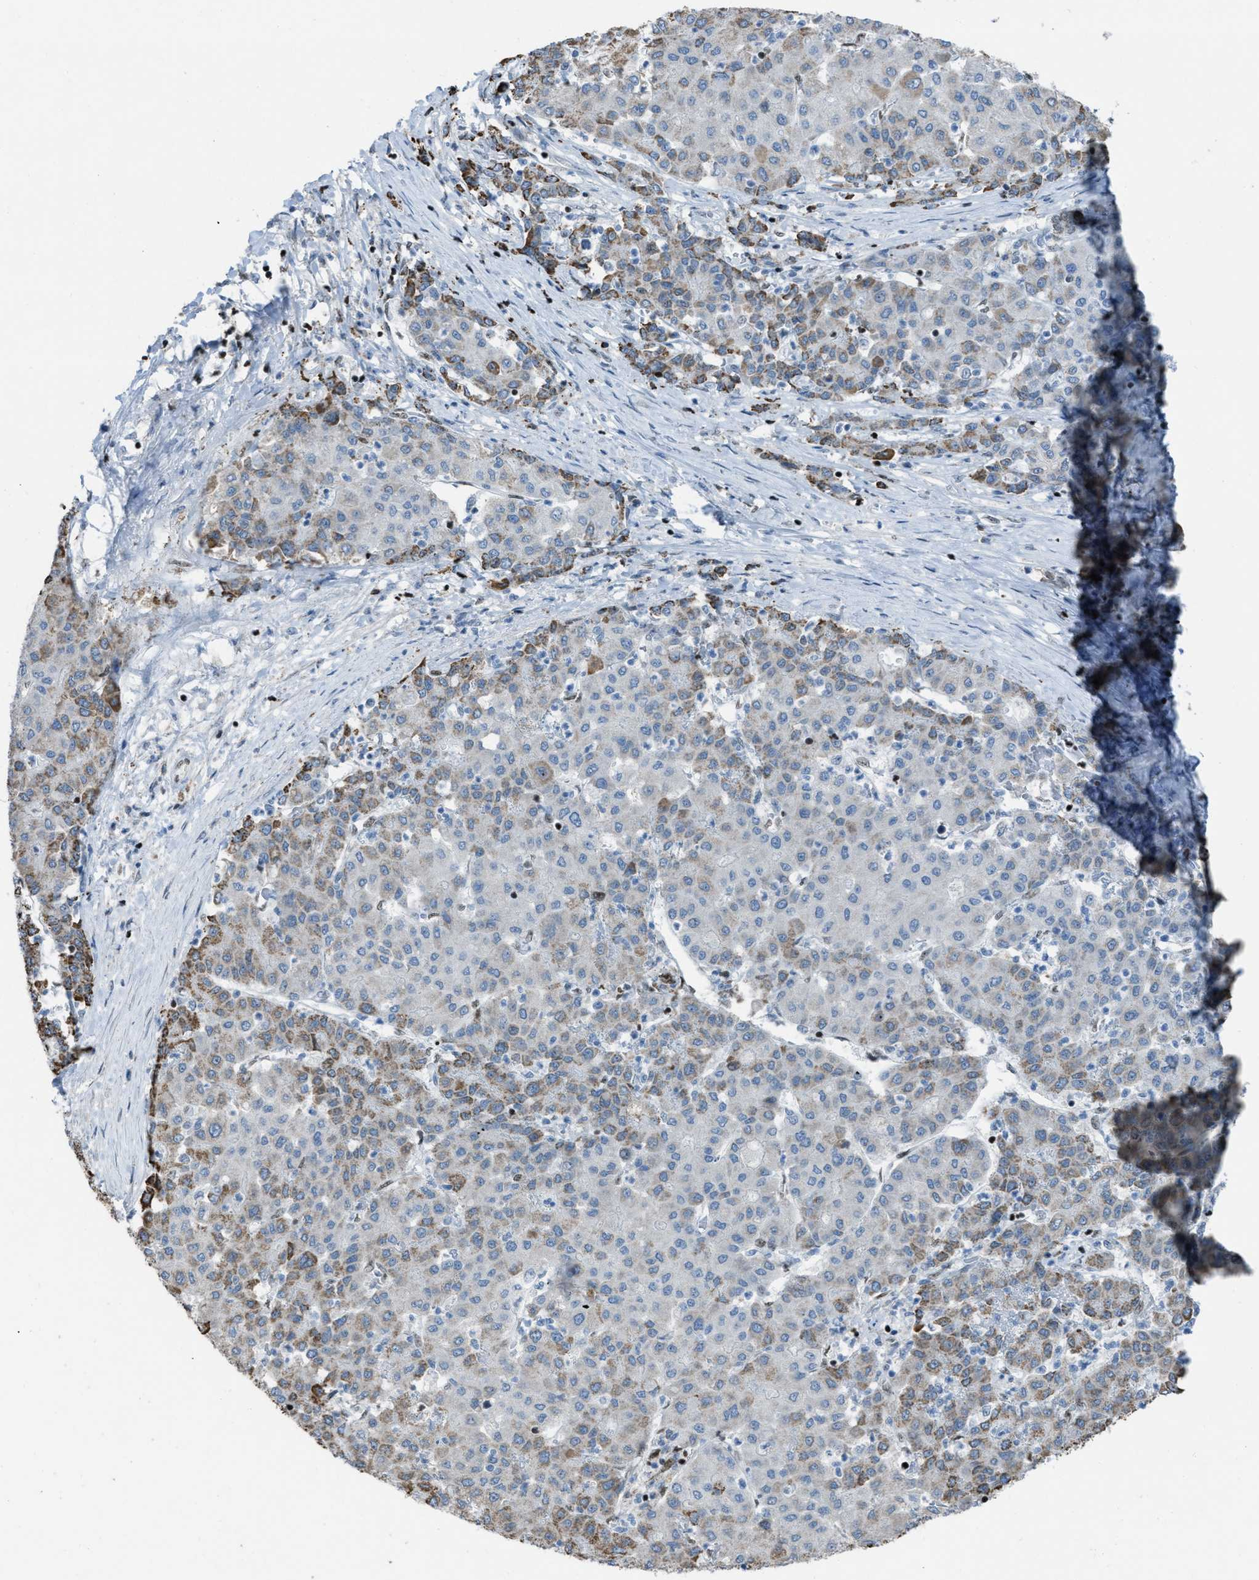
{"staining": {"intensity": "moderate", "quantity": "25%-75%", "location": "cytoplasmic/membranous"}, "tissue": "liver cancer", "cell_type": "Tumor cells", "image_type": "cancer", "snomed": [{"axis": "morphology", "description": "Carcinoma, Hepatocellular, NOS"}, {"axis": "topography", "description": "Liver"}], "caption": "Liver cancer was stained to show a protein in brown. There is medium levels of moderate cytoplasmic/membranous expression in about 25%-75% of tumor cells. (IHC, brightfield microscopy, high magnification).", "gene": "SLFN5", "patient": {"sex": "male", "age": 65}}